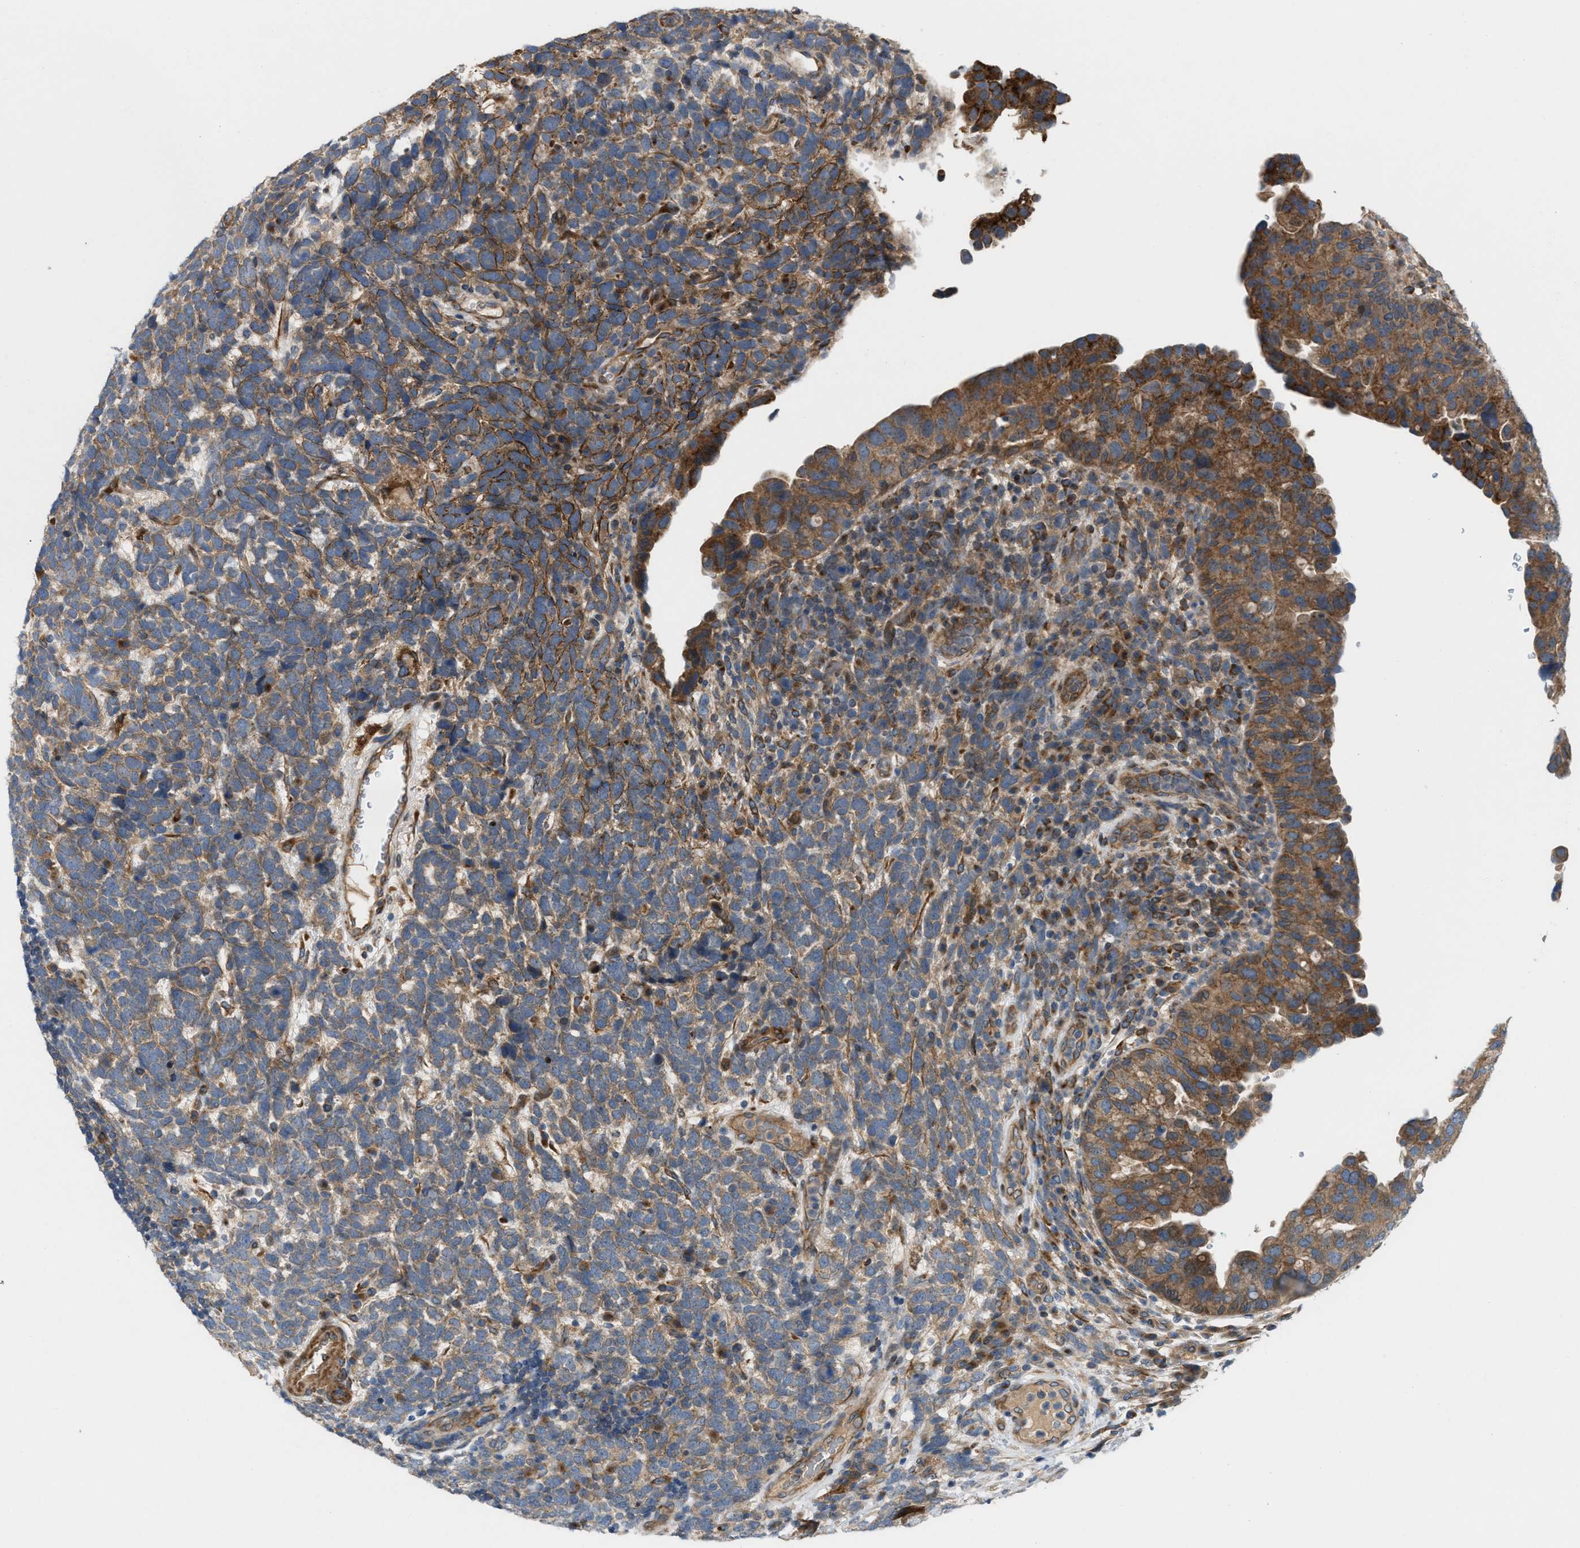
{"staining": {"intensity": "moderate", "quantity": "25%-75%", "location": "cytoplasmic/membranous"}, "tissue": "urothelial cancer", "cell_type": "Tumor cells", "image_type": "cancer", "snomed": [{"axis": "morphology", "description": "Urothelial carcinoma, High grade"}, {"axis": "topography", "description": "Urinary bladder"}], "caption": "High-grade urothelial carcinoma was stained to show a protein in brown. There is medium levels of moderate cytoplasmic/membranous positivity in approximately 25%-75% of tumor cells.", "gene": "CYB5D1", "patient": {"sex": "female", "age": 82}}